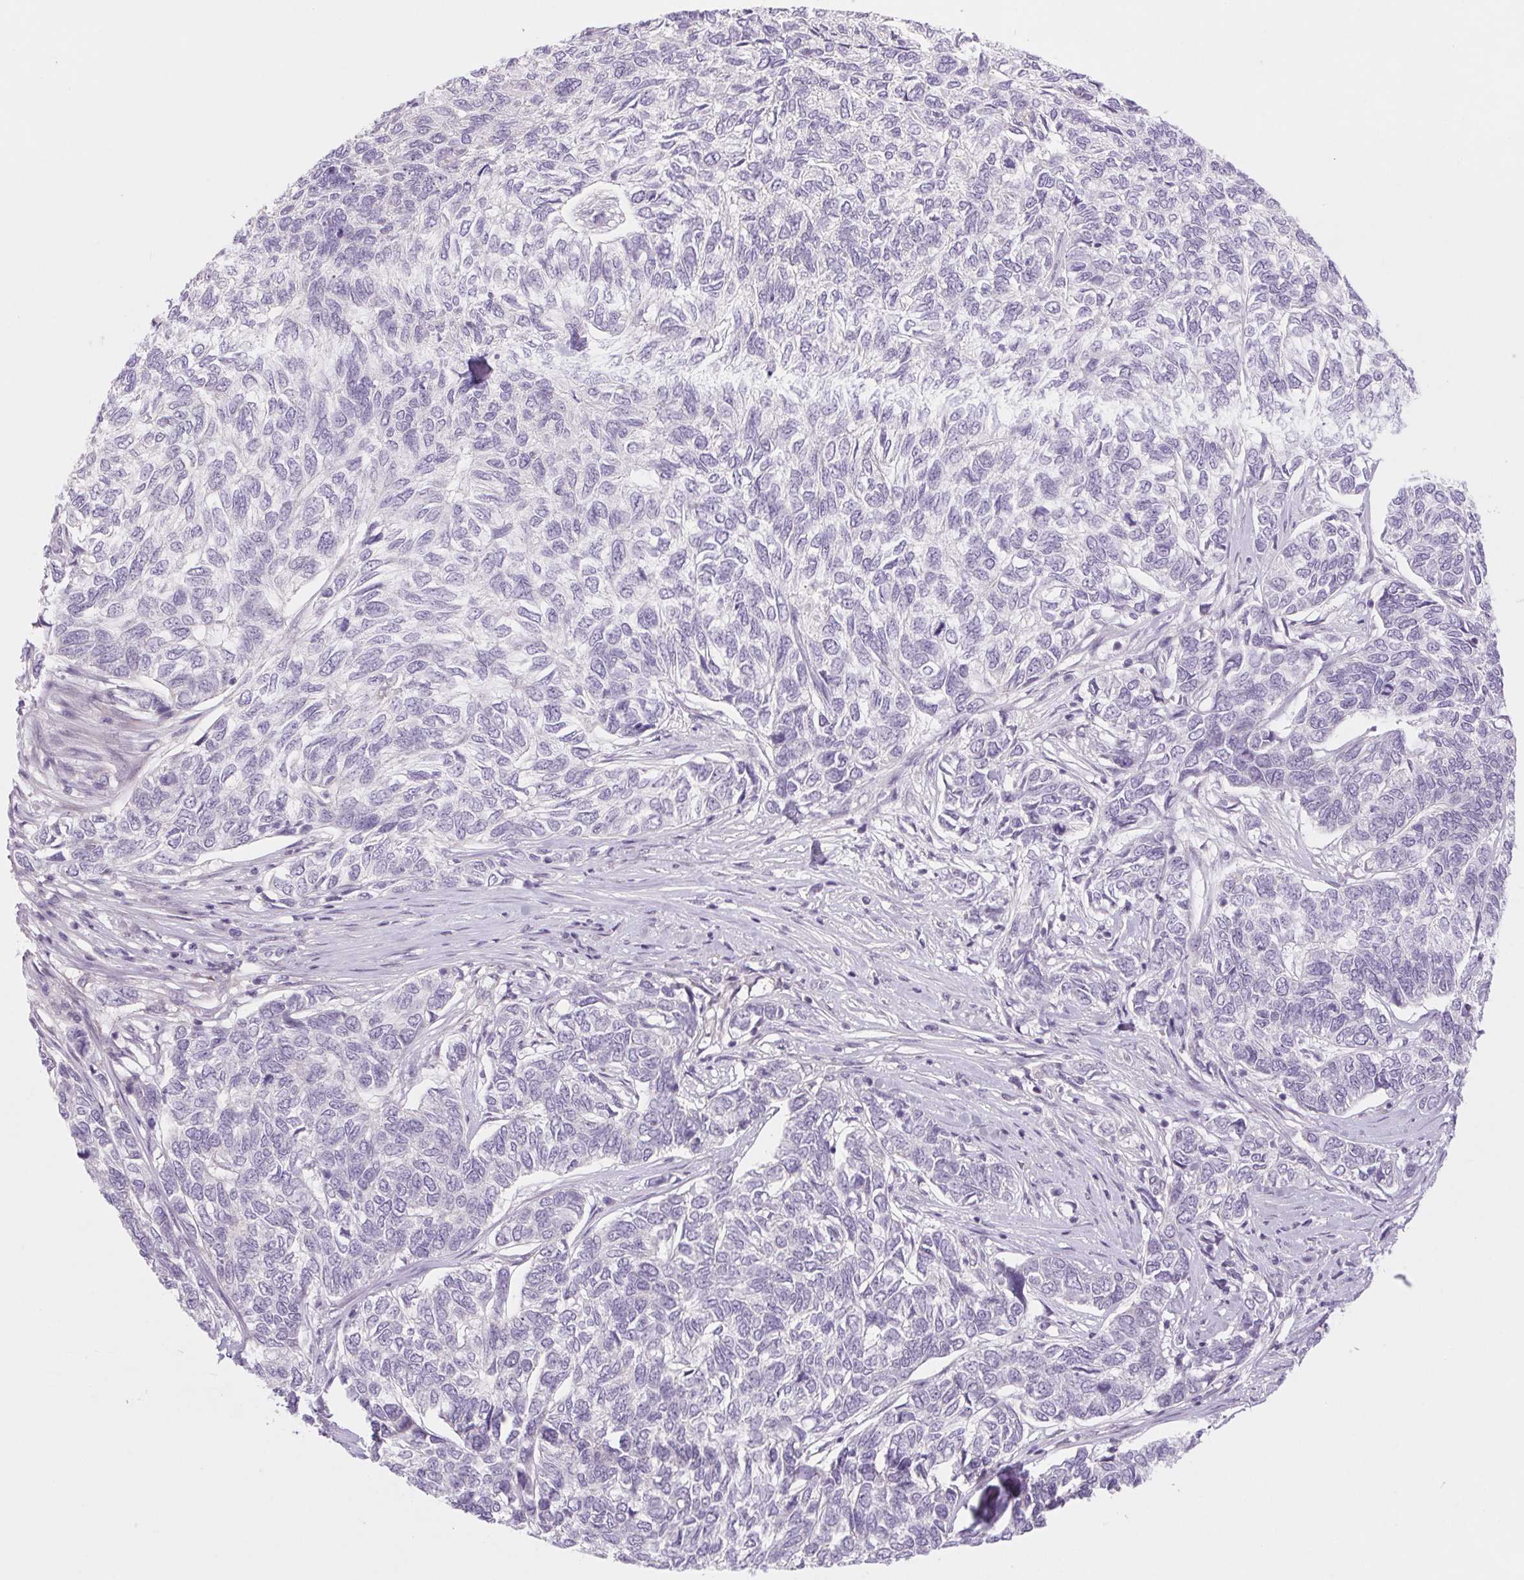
{"staining": {"intensity": "negative", "quantity": "none", "location": "none"}, "tissue": "skin cancer", "cell_type": "Tumor cells", "image_type": "cancer", "snomed": [{"axis": "morphology", "description": "Basal cell carcinoma"}, {"axis": "topography", "description": "Skin"}], "caption": "Image shows no significant protein staining in tumor cells of skin basal cell carcinoma. The staining was performed using DAB (3,3'-diaminobenzidine) to visualize the protein expression in brown, while the nuclei were stained in blue with hematoxylin (Magnification: 20x).", "gene": "MS4A13", "patient": {"sex": "female", "age": 65}}